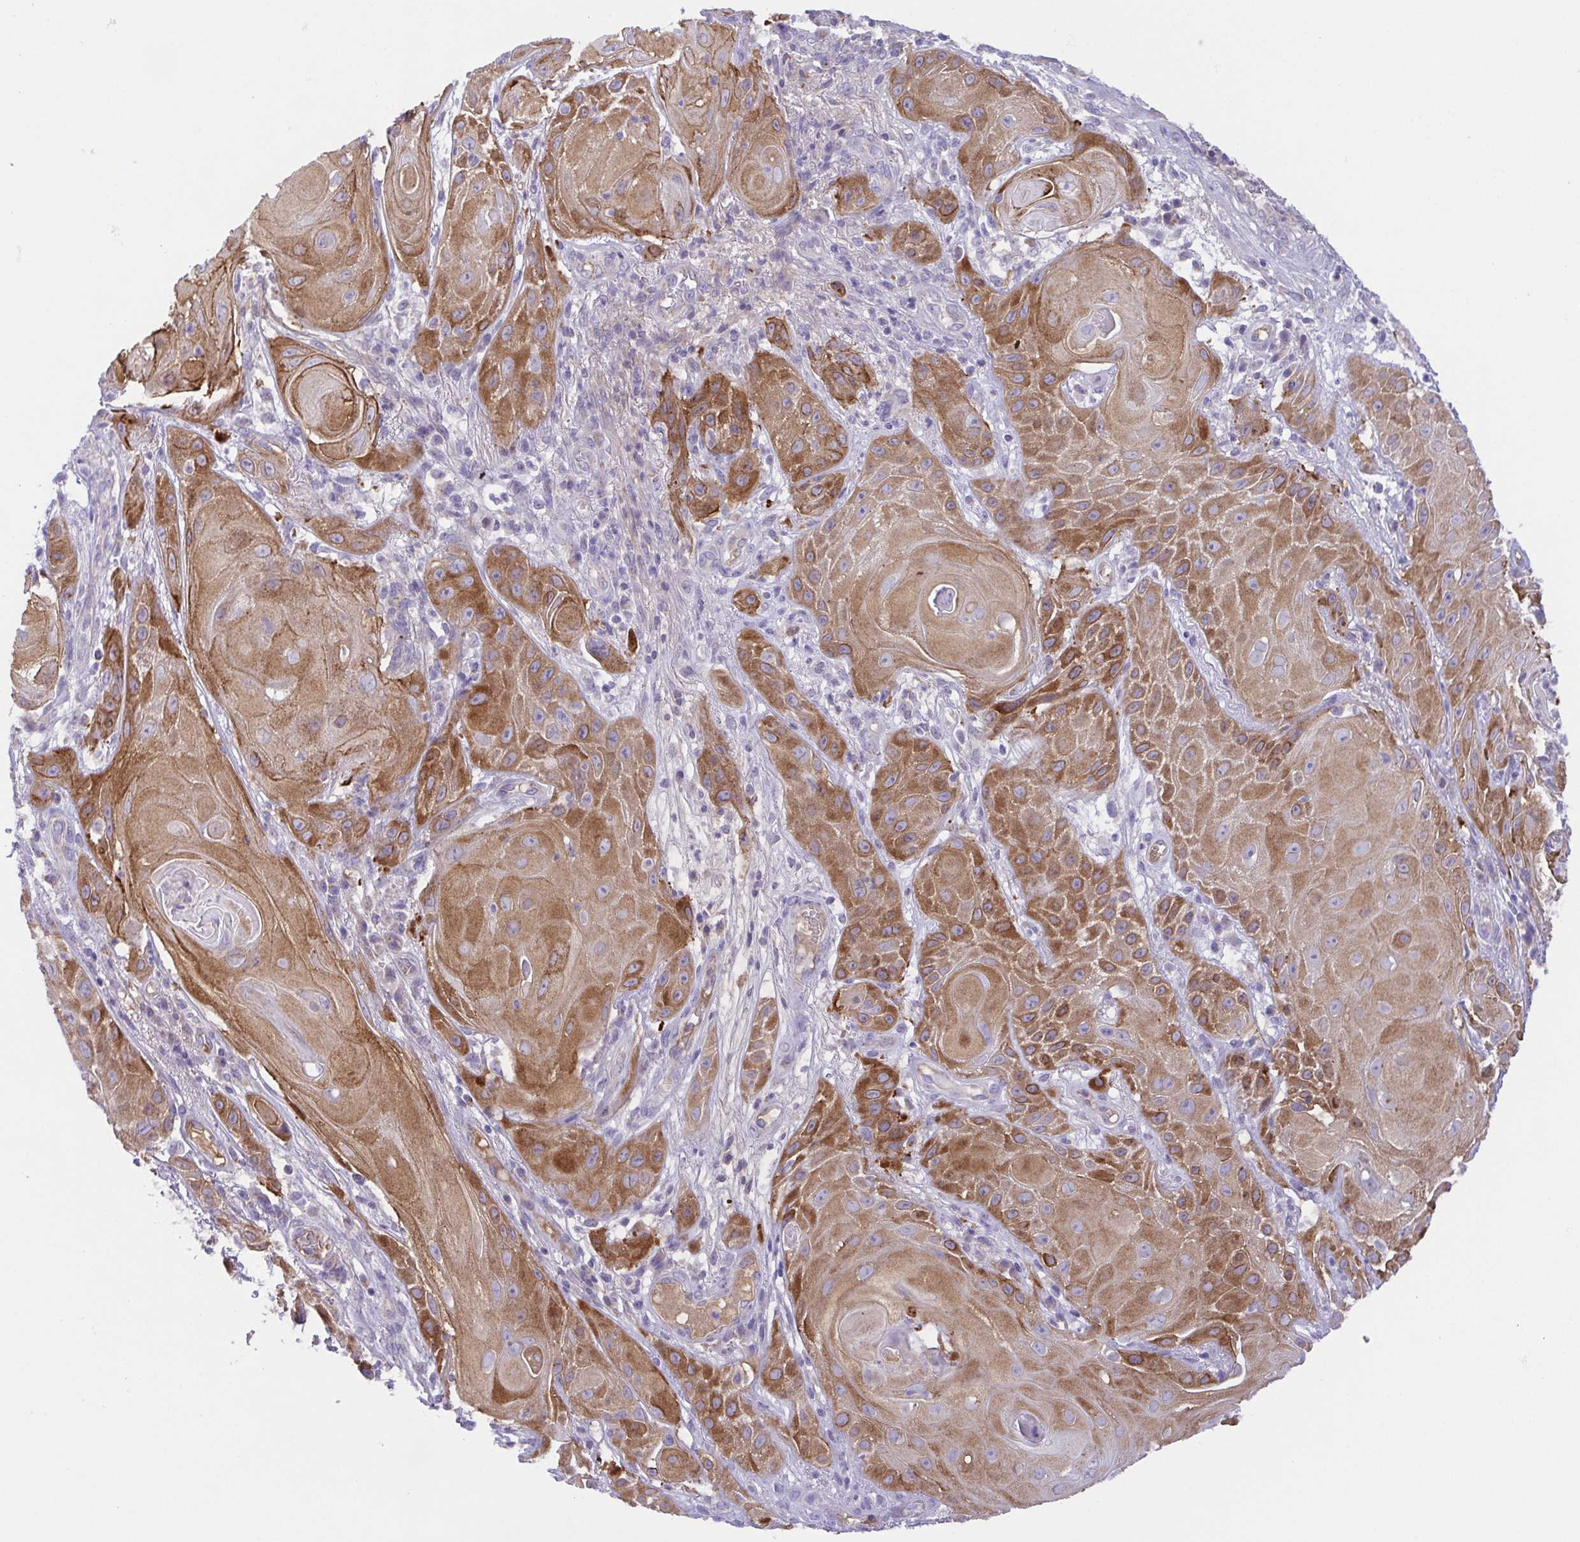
{"staining": {"intensity": "moderate", "quantity": ">75%", "location": "cytoplasmic/membranous"}, "tissue": "skin cancer", "cell_type": "Tumor cells", "image_type": "cancer", "snomed": [{"axis": "morphology", "description": "Squamous cell carcinoma, NOS"}, {"axis": "topography", "description": "Skin"}], "caption": "Skin cancer (squamous cell carcinoma) stained with immunohistochemistry shows moderate cytoplasmic/membranous staining in about >75% of tumor cells. (IHC, brightfield microscopy, high magnification).", "gene": "SLC13A1", "patient": {"sex": "male", "age": 62}}